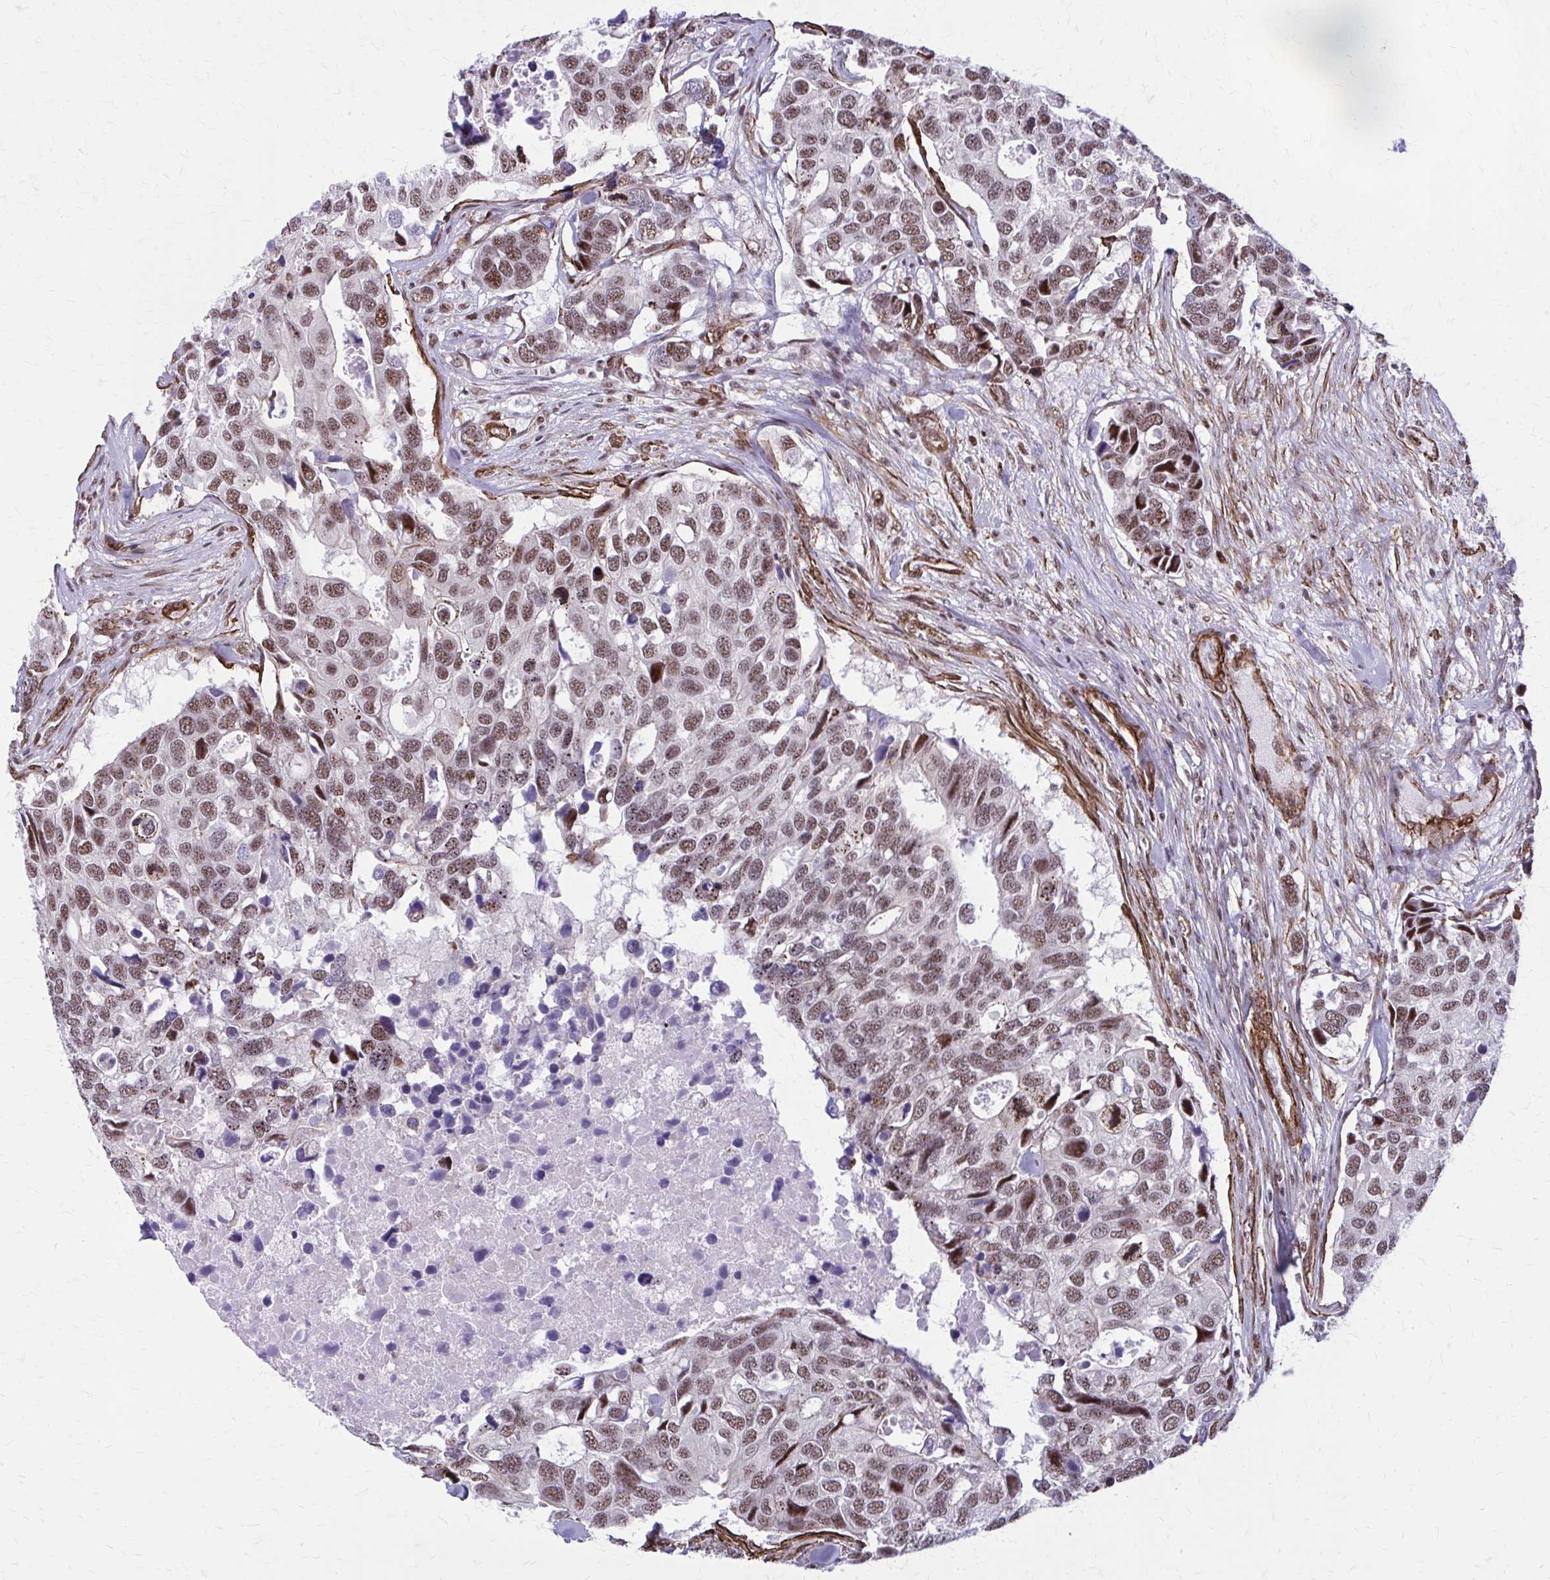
{"staining": {"intensity": "moderate", "quantity": ">75%", "location": "nuclear"}, "tissue": "breast cancer", "cell_type": "Tumor cells", "image_type": "cancer", "snomed": [{"axis": "morphology", "description": "Duct carcinoma"}, {"axis": "topography", "description": "Breast"}], "caption": "Breast cancer (invasive ductal carcinoma) stained with a protein marker shows moderate staining in tumor cells.", "gene": "NRBF2", "patient": {"sex": "female", "age": 83}}